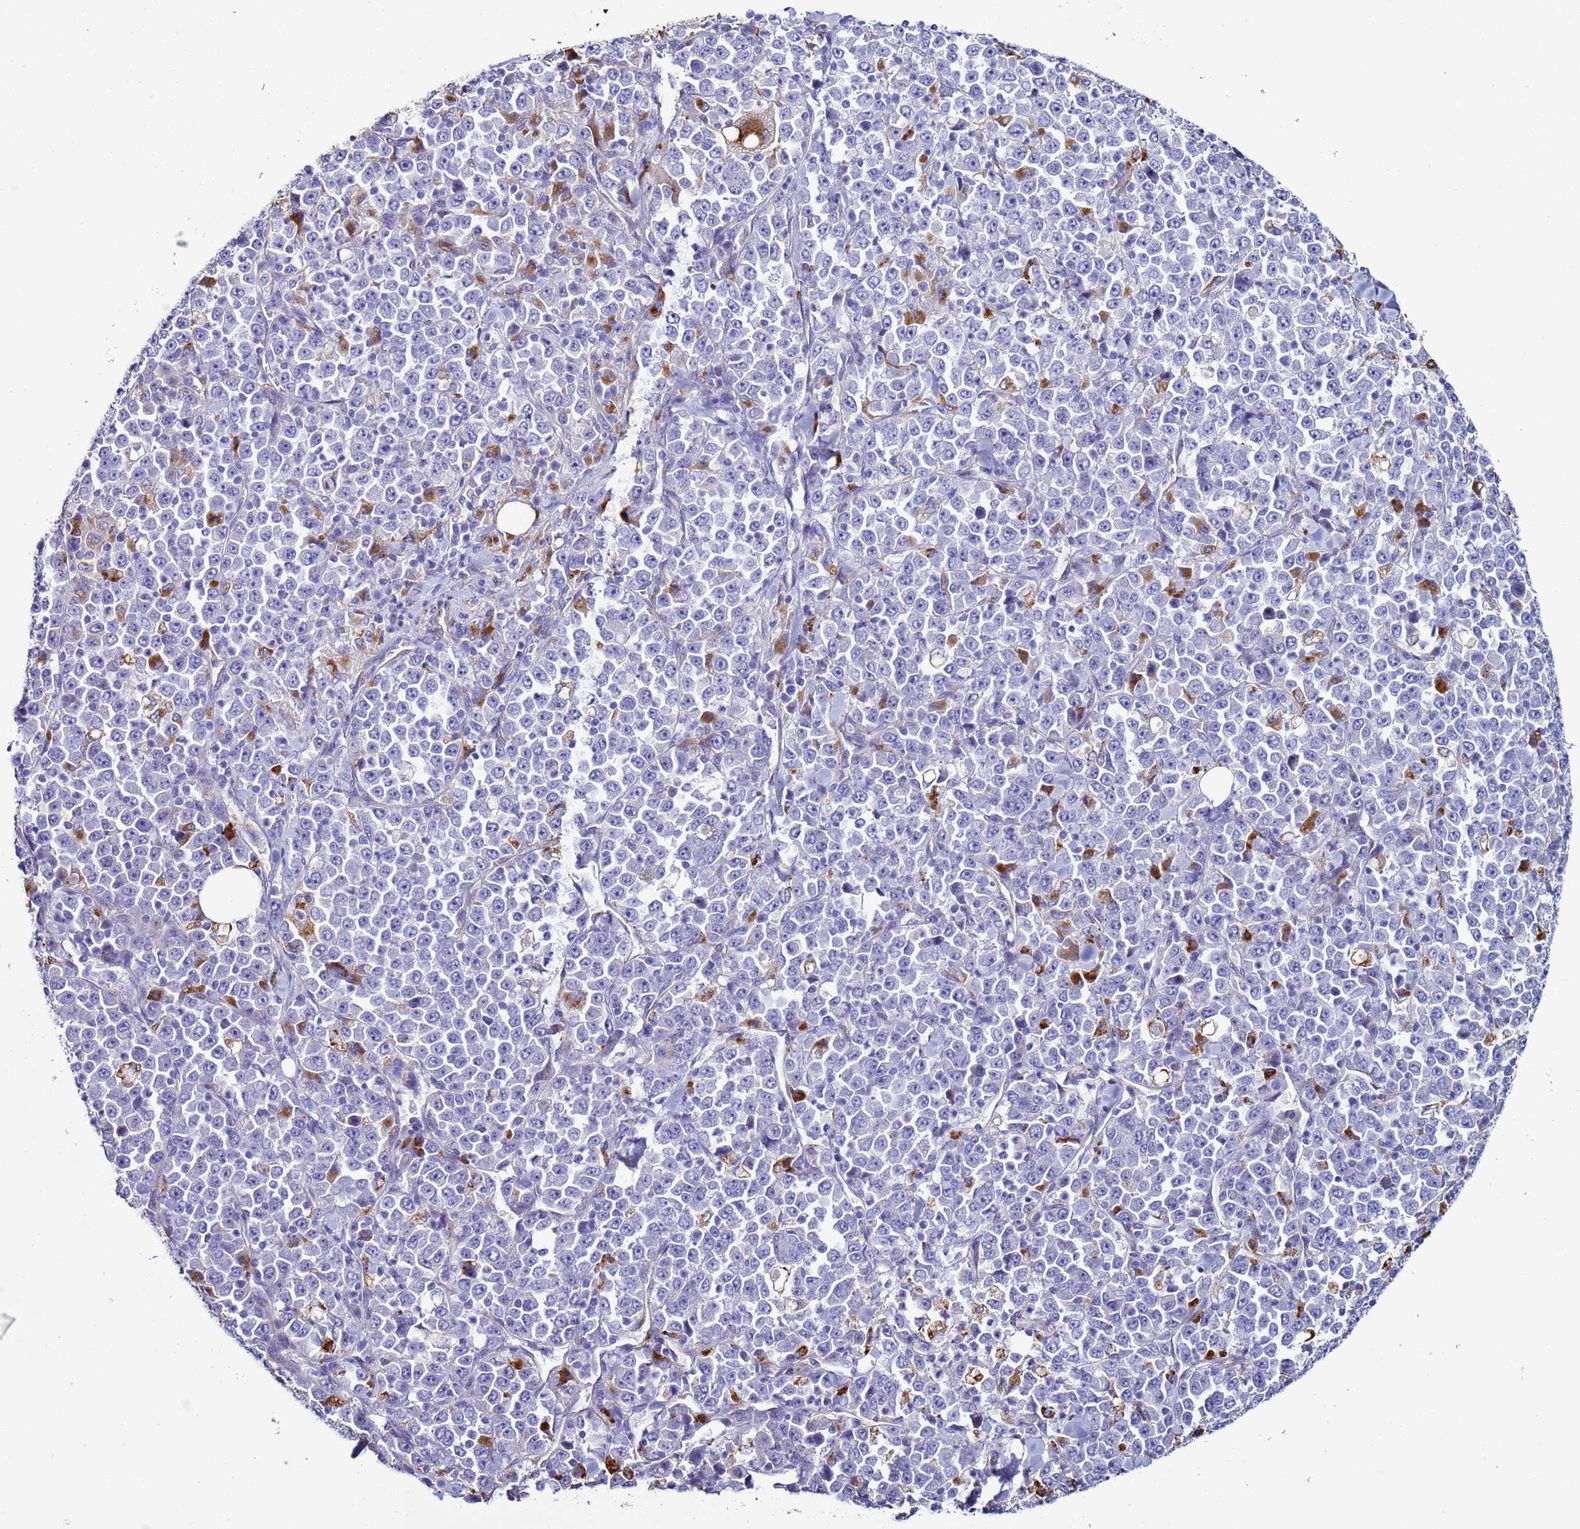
{"staining": {"intensity": "moderate", "quantity": "<25%", "location": "cytoplasmic/membranous"}, "tissue": "stomach cancer", "cell_type": "Tumor cells", "image_type": "cancer", "snomed": [{"axis": "morphology", "description": "Normal tissue, NOS"}, {"axis": "morphology", "description": "Adenocarcinoma, NOS"}, {"axis": "topography", "description": "Stomach, upper"}, {"axis": "topography", "description": "Stomach"}], "caption": "There is low levels of moderate cytoplasmic/membranous staining in tumor cells of stomach adenocarcinoma, as demonstrated by immunohistochemical staining (brown color).", "gene": "RABL2B", "patient": {"sex": "male", "age": 59}}